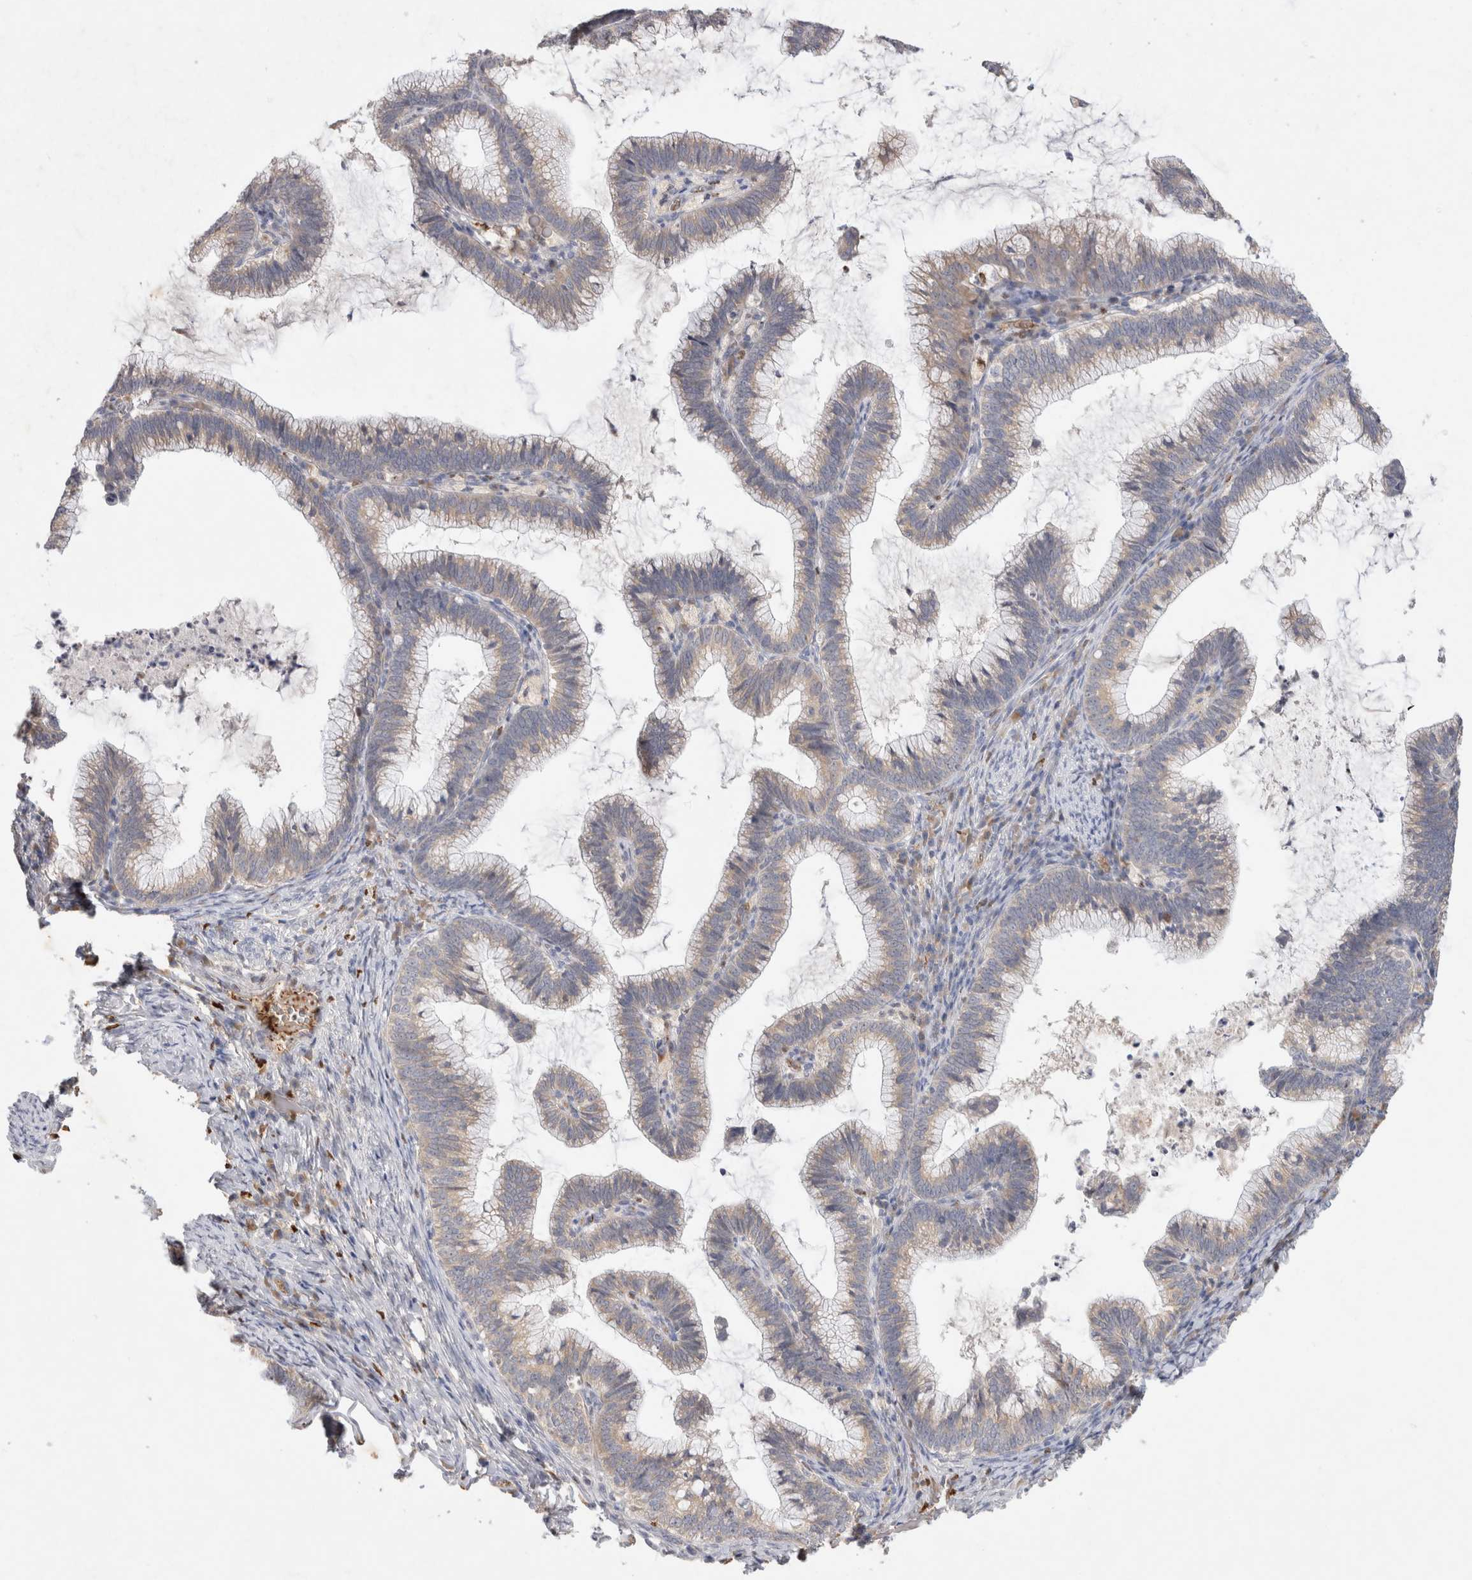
{"staining": {"intensity": "weak", "quantity": "25%-75%", "location": "cytoplasmic/membranous"}, "tissue": "cervical cancer", "cell_type": "Tumor cells", "image_type": "cancer", "snomed": [{"axis": "morphology", "description": "Adenocarcinoma, NOS"}, {"axis": "topography", "description": "Cervix"}], "caption": "A low amount of weak cytoplasmic/membranous positivity is present in approximately 25%-75% of tumor cells in adenocarcinoma (cervical) tissue.", "gene": "GAS1", "patient": {"sex": "female", "age": 36}}